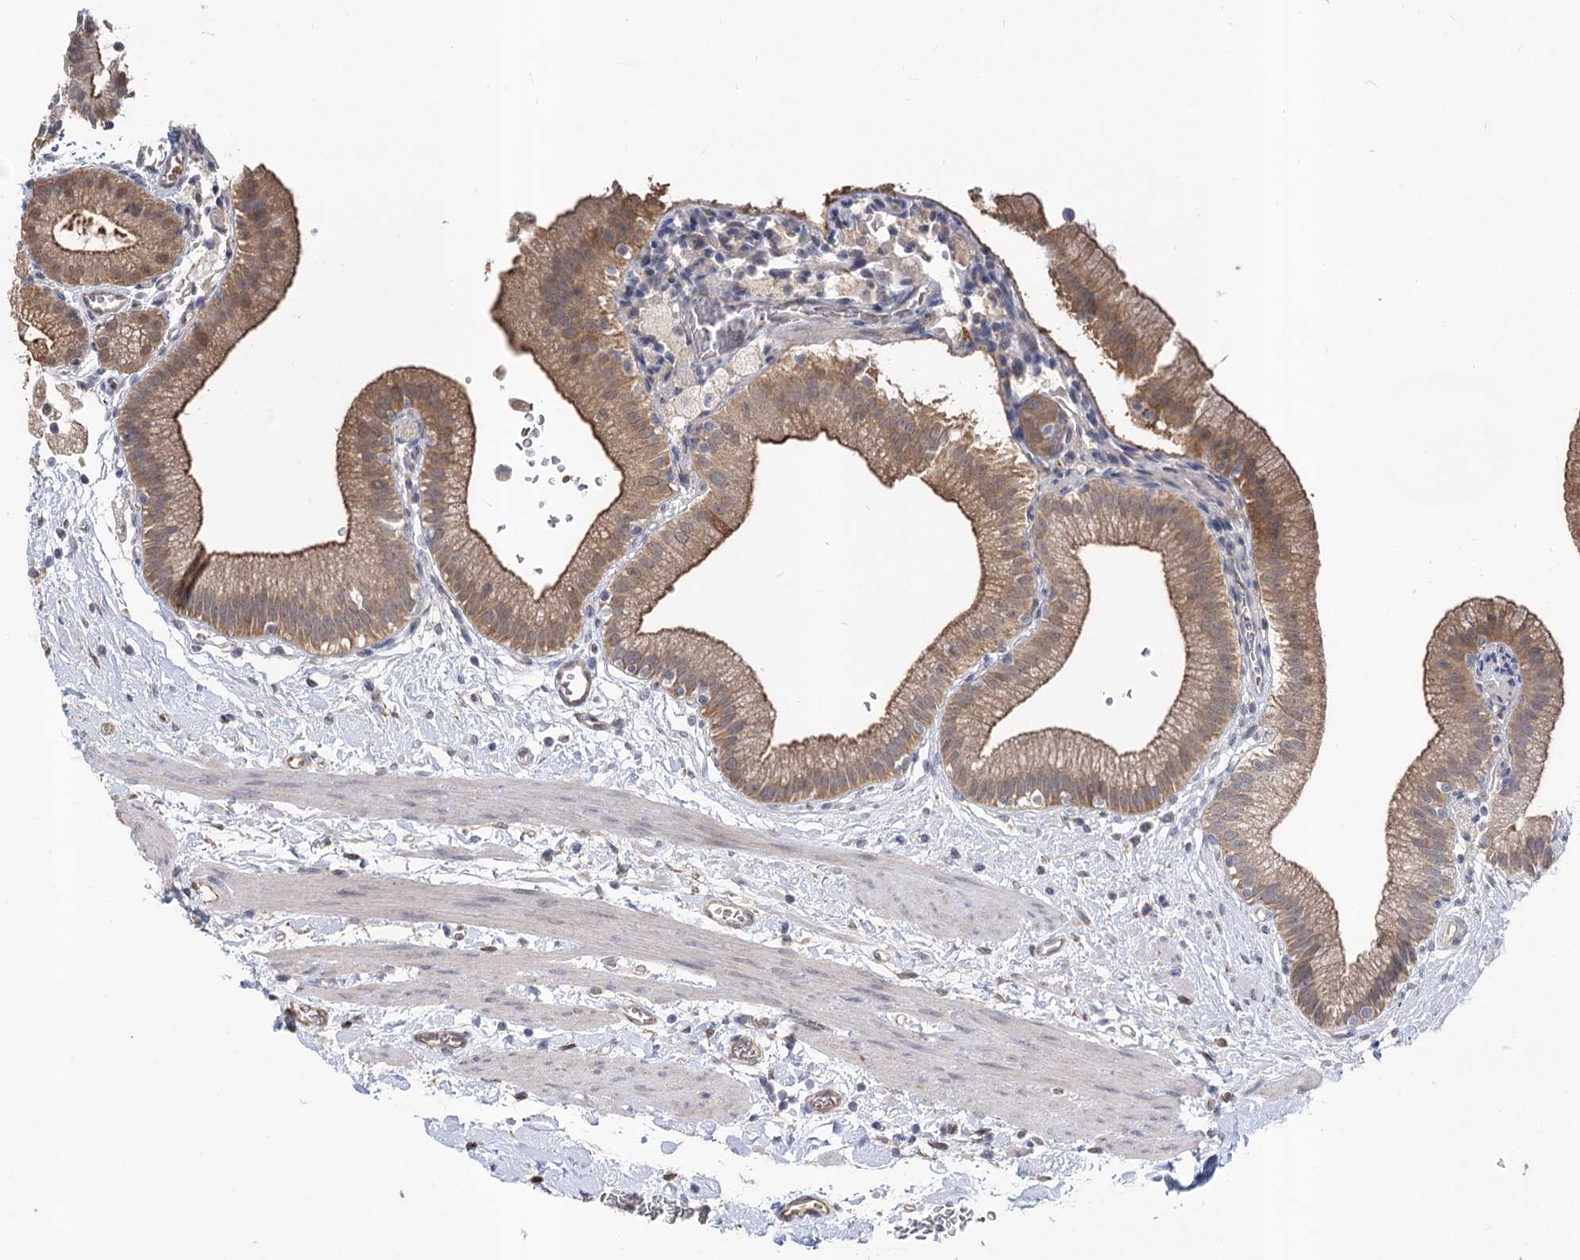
{"staining": {"intensity": "moderate", "quantity": ">75%", "location": "cytoplasmic/membranous"}, "tissue": "gallbladder", "cell_type": "Glandular cells", "image_type": "normal", "snomed": [{"axis": "morphology", "description": "Normal tissue, NOS"}, {"axis": "topography", "description": "Gallbladder"}], "caption": "Immunohistochemistry photomicrograph of benign human gallbladder stained for a protein (brown), which shows medium levels of moderate cytoplasmic/membranous expression in about >75% of glandular cells.", "gene": "R3HDM2", "patient": {"sex": "male", "age": 55}}